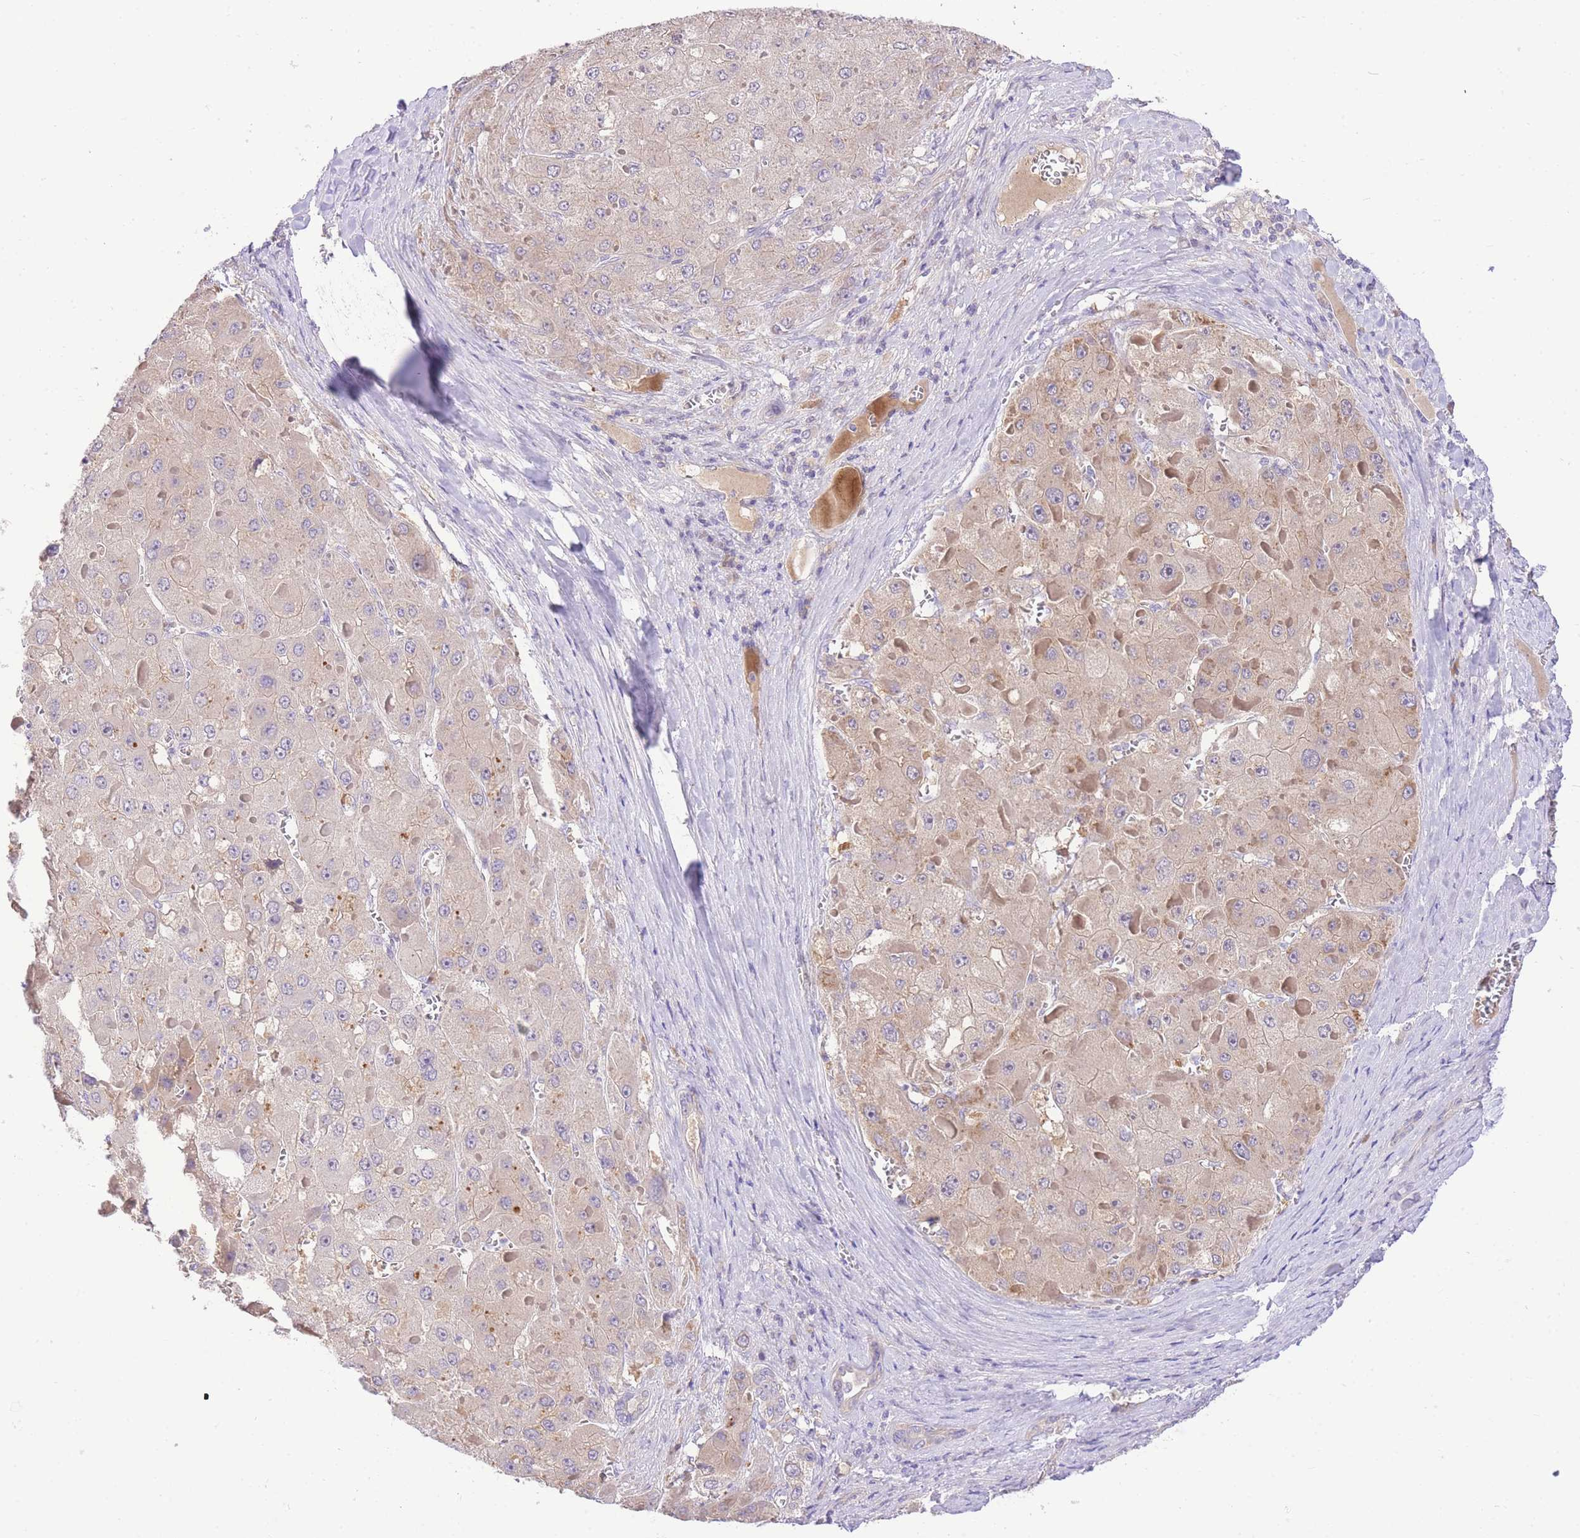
{"staining": {"intensity": "weak", "quantity": "25%-75%", "location": "cytoplasmic/membranous"}, "tissue": "liver cancer", "cell_type": "Tumor cells", "image_type": "cancer", "snomed": [{"axis": "morphology", "description": "Carcinoma, Hepatocellular, NOS"}, {"axis": "topography", "description": "Liver"}], "caption": "The image displays a brown stain indicating the presence of a protein in the cytoplasmic/membranous of tumor cells in liver cancer (hepatocellular carcinoma). (brown staining indicates protein expression, while blue staining denotes nuclei).", "gene": "LIPH", "patient": {"sex": "female", "age": 73}}